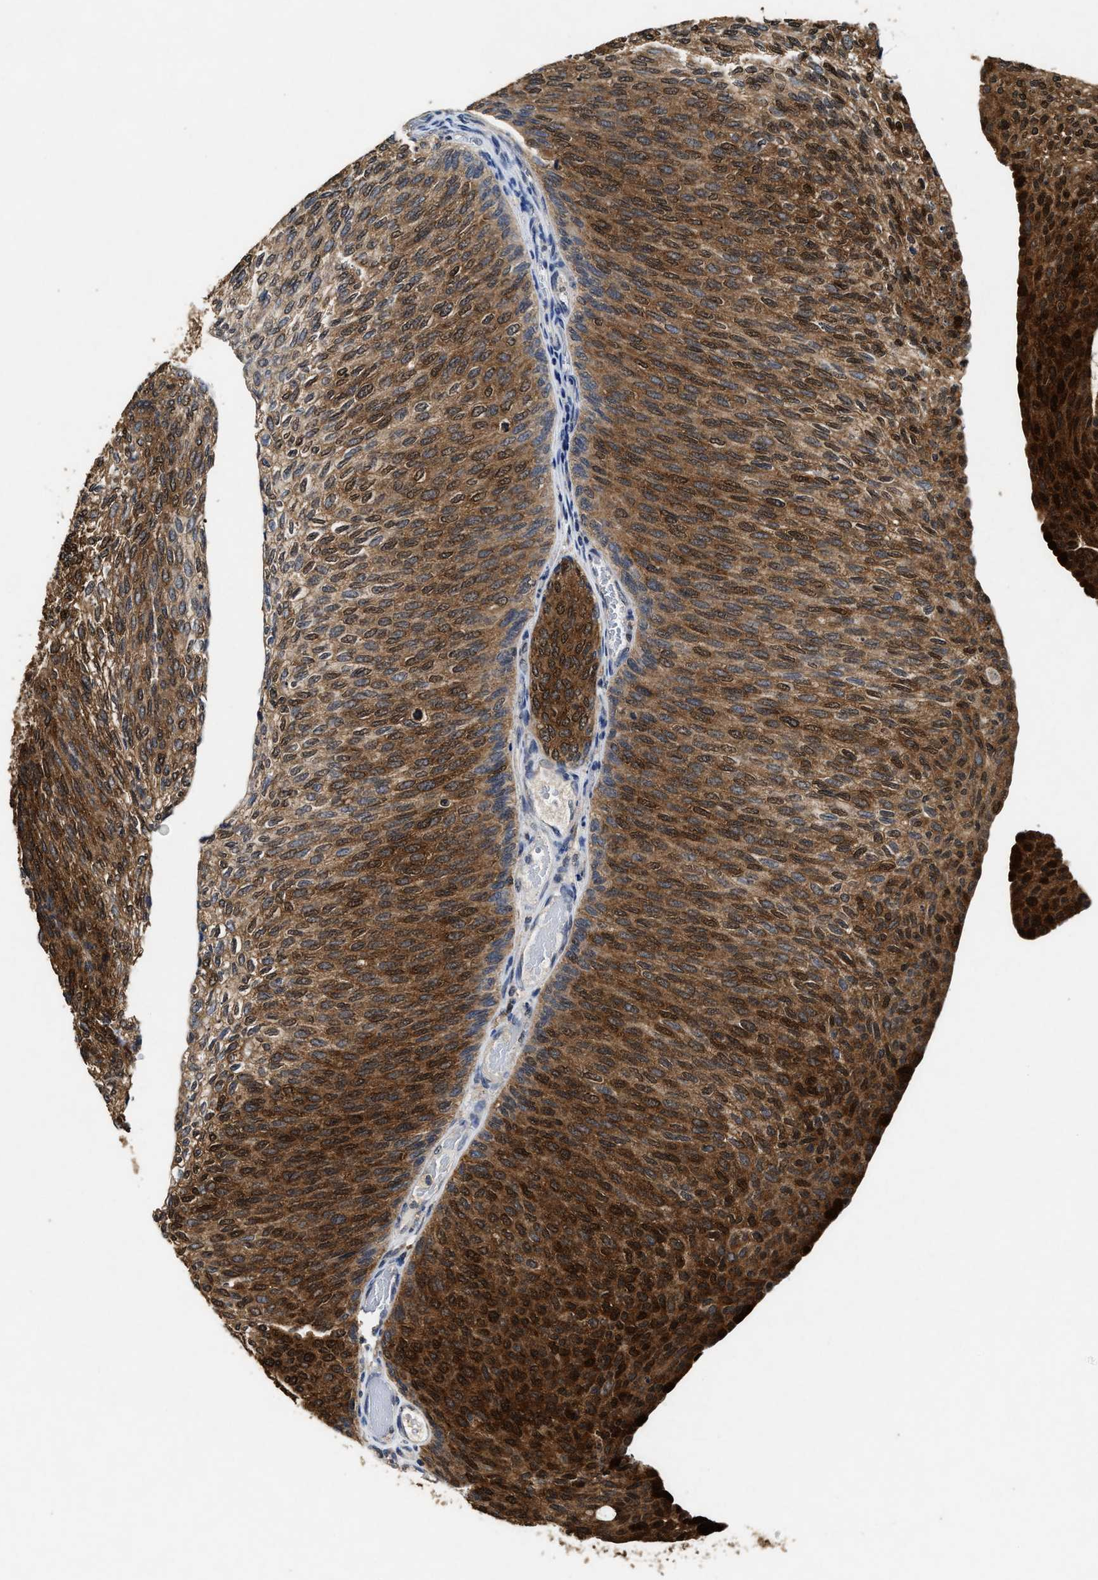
{"staining": {"intensity": "moderate", "quantity": ">75%", "location": "cytoplasmic/membranous,nuclear"}, "tissue": "urothelial cancer", "cell_type": "Tumor cells", "image_type": "cancer", "snomed": [{"axis": "morphology", "description": "Urothelial carcinoma, Low grade"}, {"axis": "topography", "description": "Urinary bladder"}], "caption": "Human urothelial carcinoma (low-grade) stained with a brown dye demonstrates moderate cytoplasmic/membranous and nuclear positive staining in about >75% of tumor cells.", "gene": "ACAT2", "patient": {"sex": "female", "age": 79}}